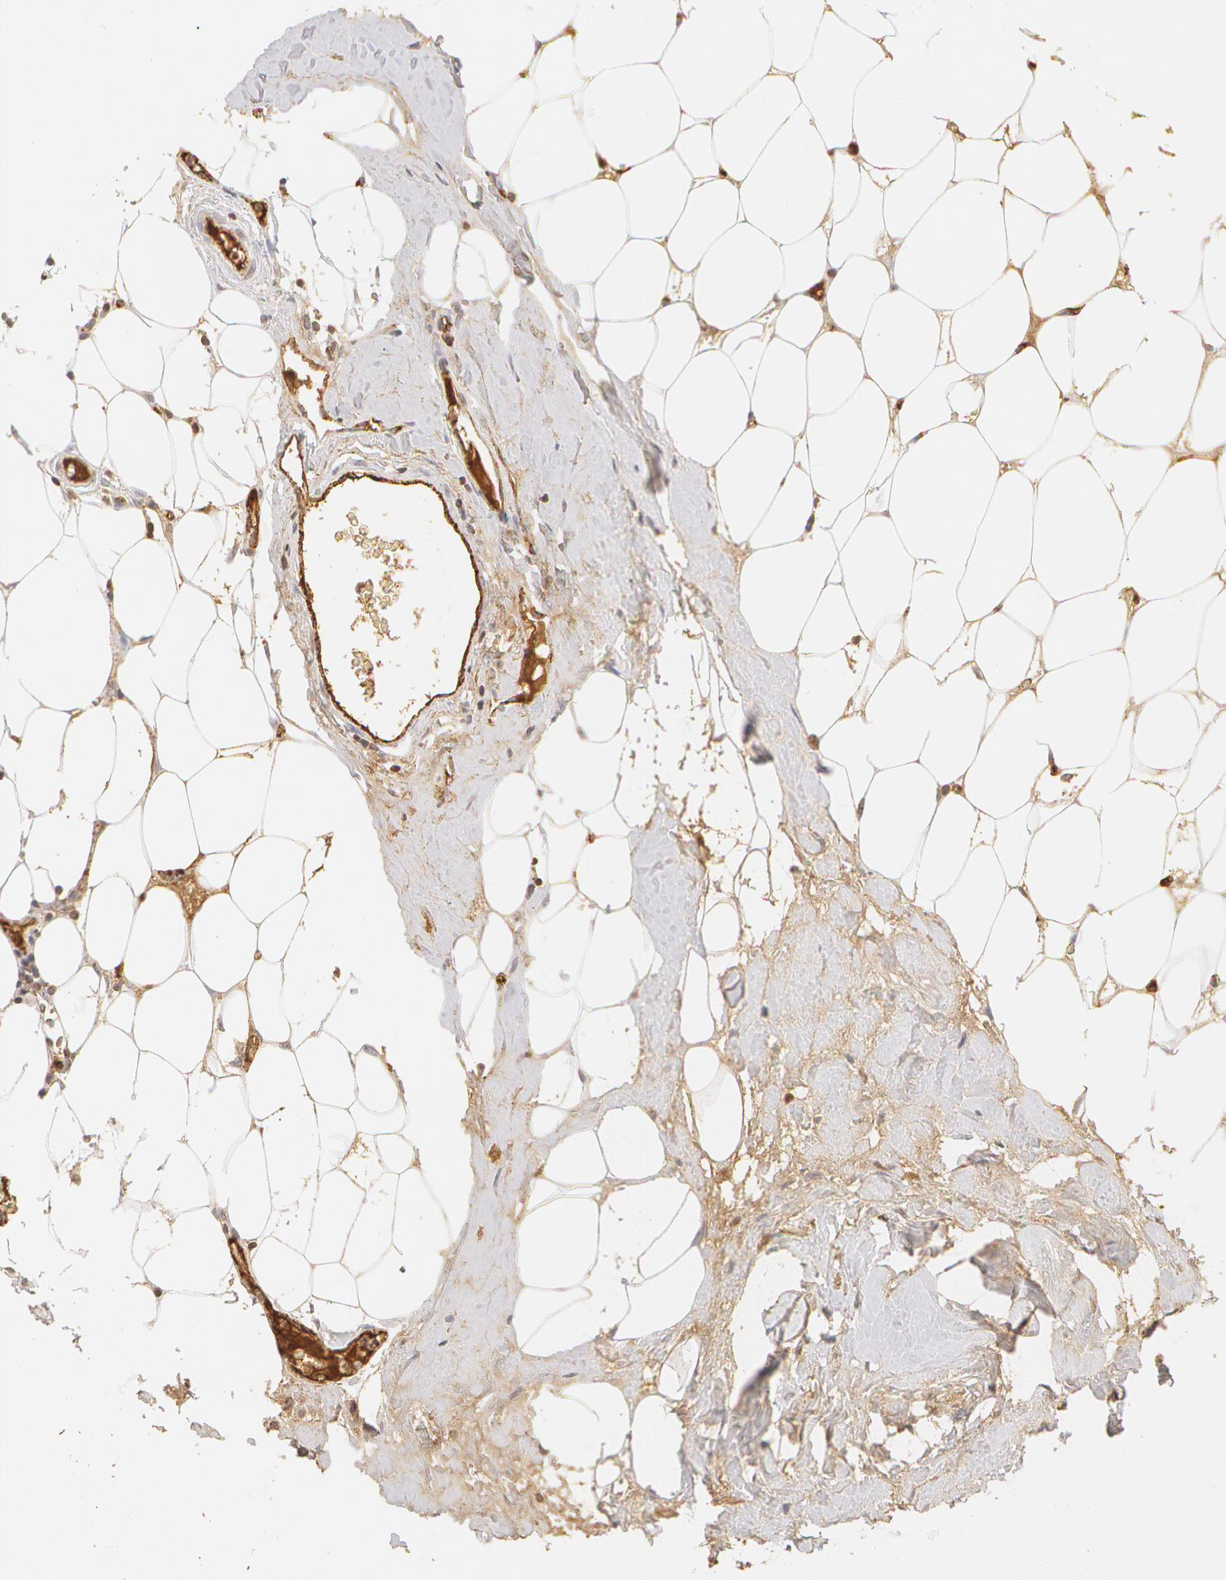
{"staining": {"intensity": "negative", "quantity": "none", "location": "none"}, "tissue": "breast cancer", "cell_type": "Tumor cells", "image_type": "cancer", "snomed": [{"axis": "morphology", "description": "Duct carcinoma"}, {"axis": "topography", "description": "Breast"}], "caption": "Immunohistochemical staining of human intraductal carcinoma (breast) exhibits no significant expression in tumor cells.", "gene": "VWF", "patient": {"sex": "female", "age": 68}}